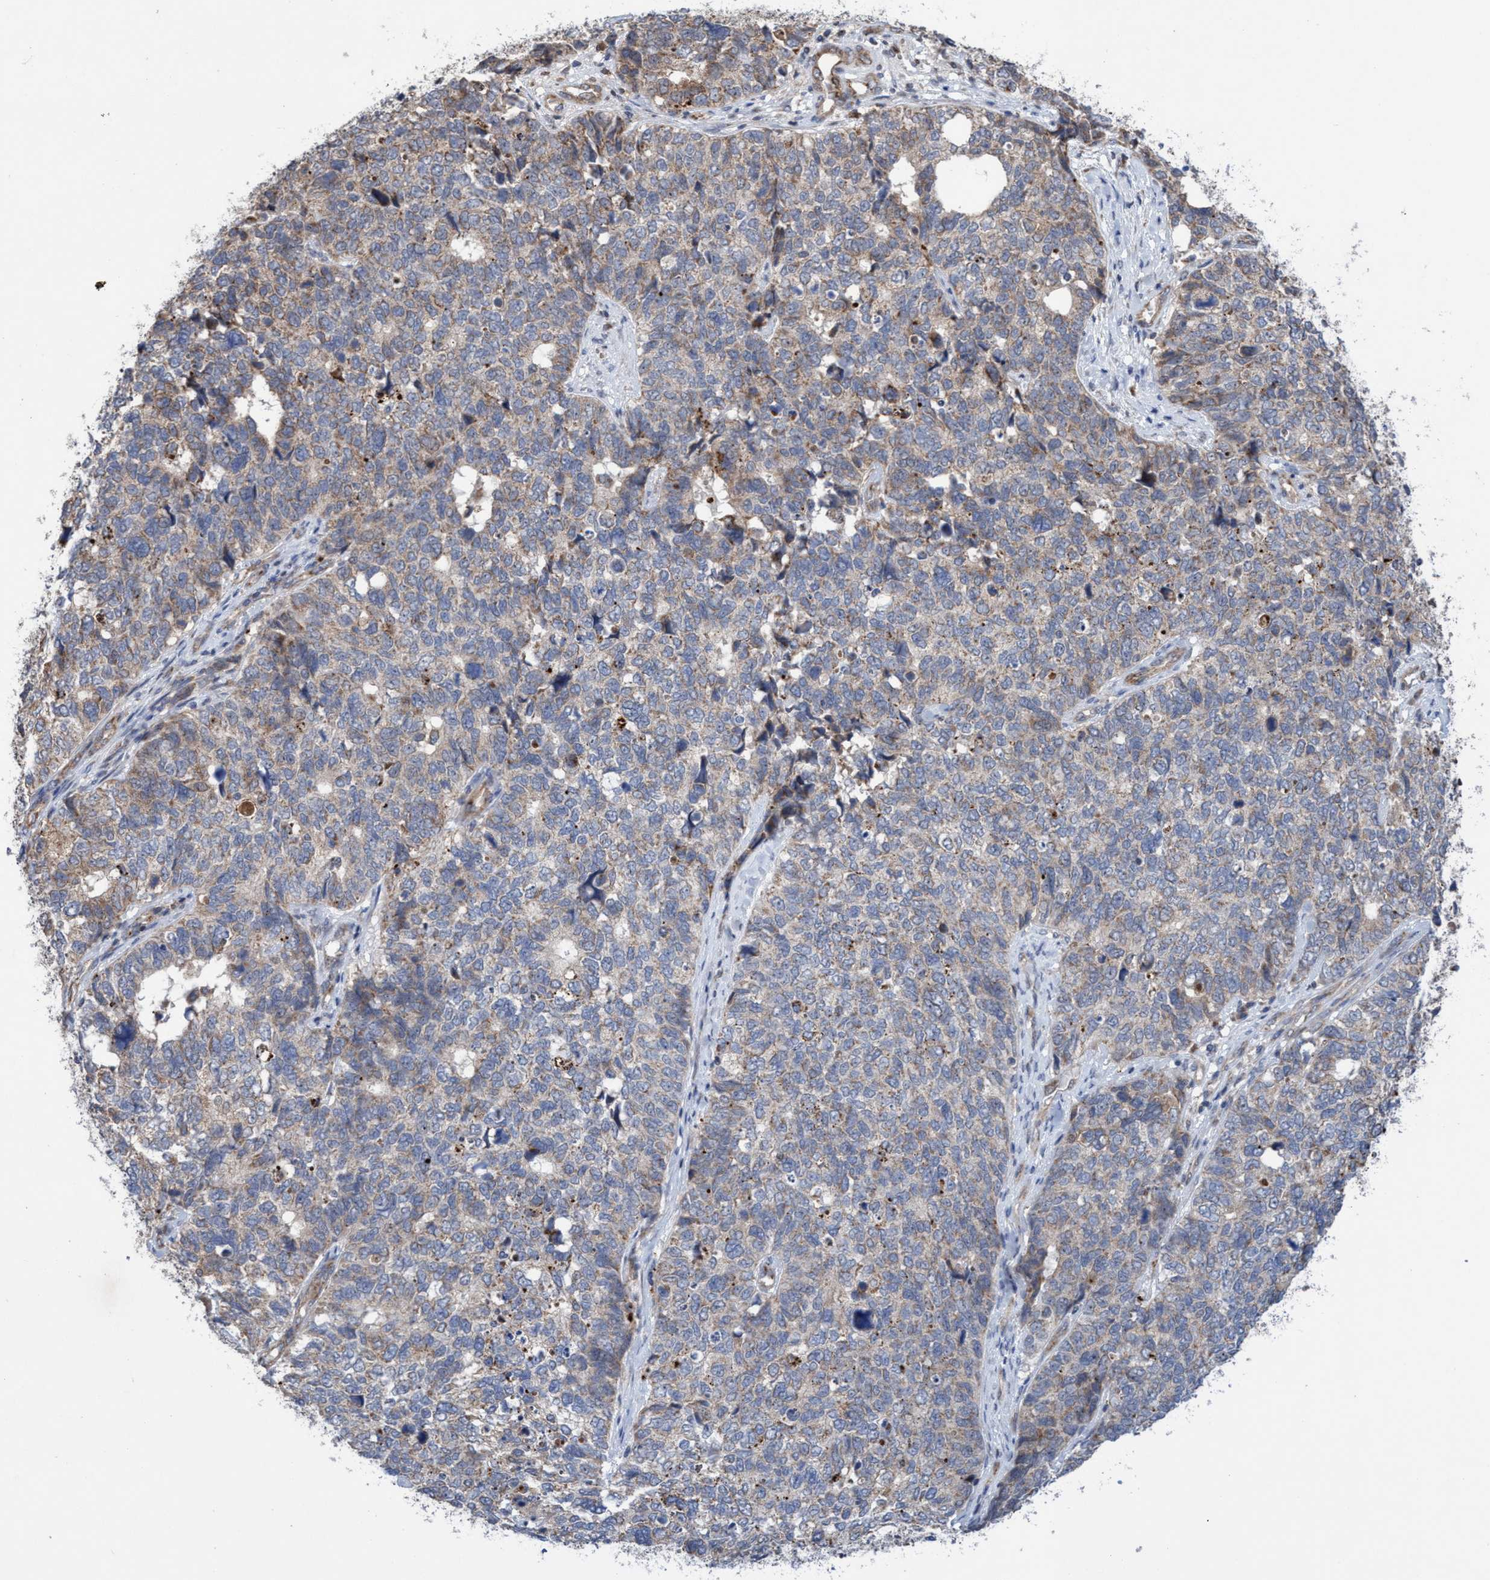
{"staining": {"intensity": "weak", "quantity": "25%-75%", "location": "cytoplasmic/membranous"}, "tissue": "cervical cancer", "cell_type": "Tumor cells", "image_type": "cancer", "snomed": [{"axis": "morphology", "description": "Squamous cell carcinoma, NOS"}, {"axis": "topography", "description": "Cervix"}], "caption": "Approximately 25%-75% of tumor cells in cervical cancer (squamous cell carcinoma) exhibit weak cytoplasmic/membranous protein staining as visualized by brown immunohistochemical staining.", "gene": "P2RY14", "patient": {"sex": "female", "age": 63}}